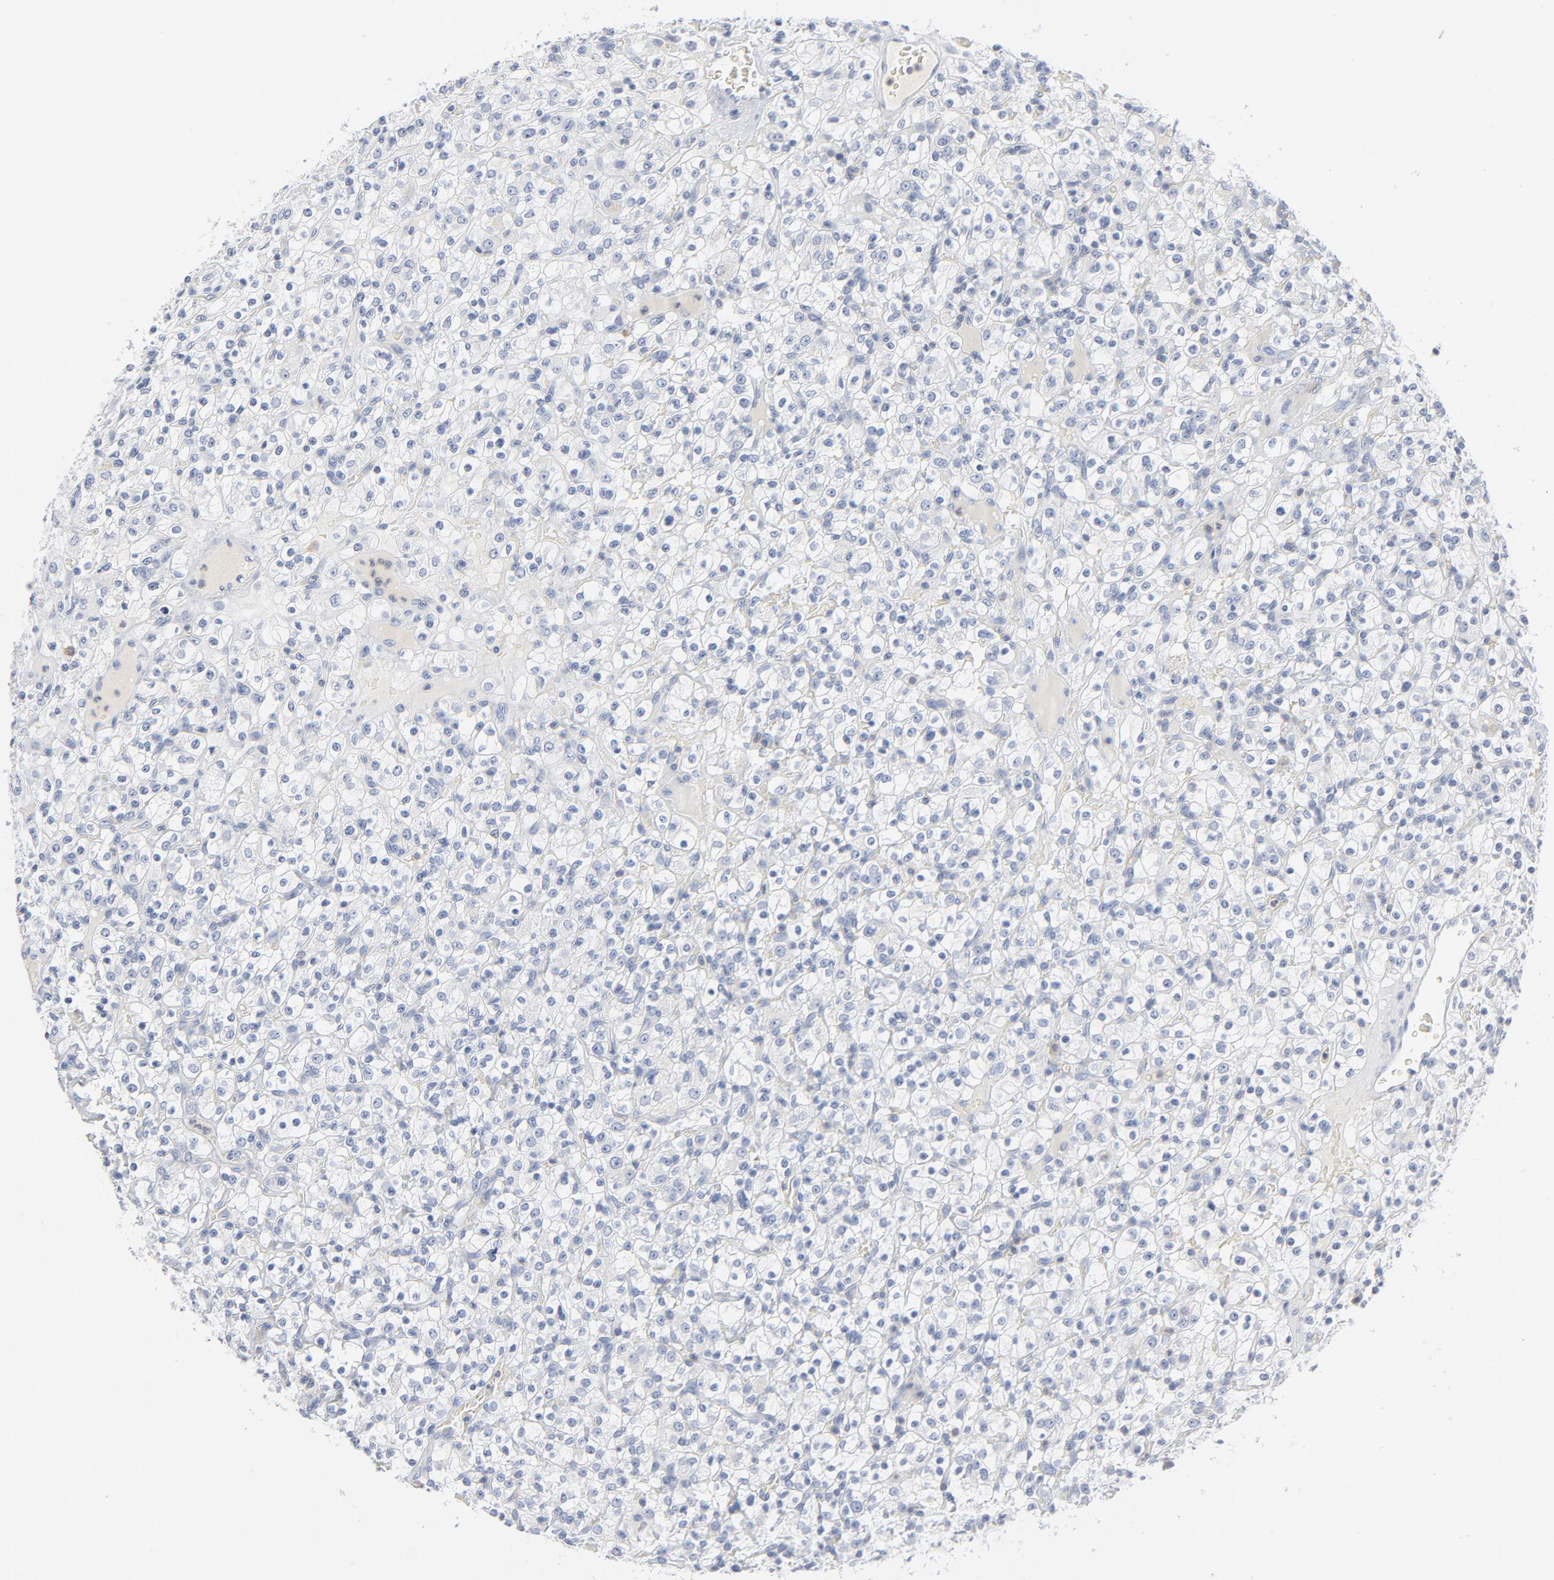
{"staining": {"intensity": "negative", "quantity": "none", "location": "none"}, "tissue": "renal cancer", "cell_type": "Tumor cells", "image_type": "cancer", "snomed": [{"axis": "morphology", "description": "Normal tissue, NOS"}, {"axis": "morphology", "description": "Adenocarcinoma, NOS"}, {"axis": "topography", "description": "Kidney"}], "caption": "Renal cancer (adenocarcinoma) stained for a protein using immunohistochemistry exhibits no staining tumor cells.", "gene": "PTK2B", "patient": {"sex": "female", "age": 72}}